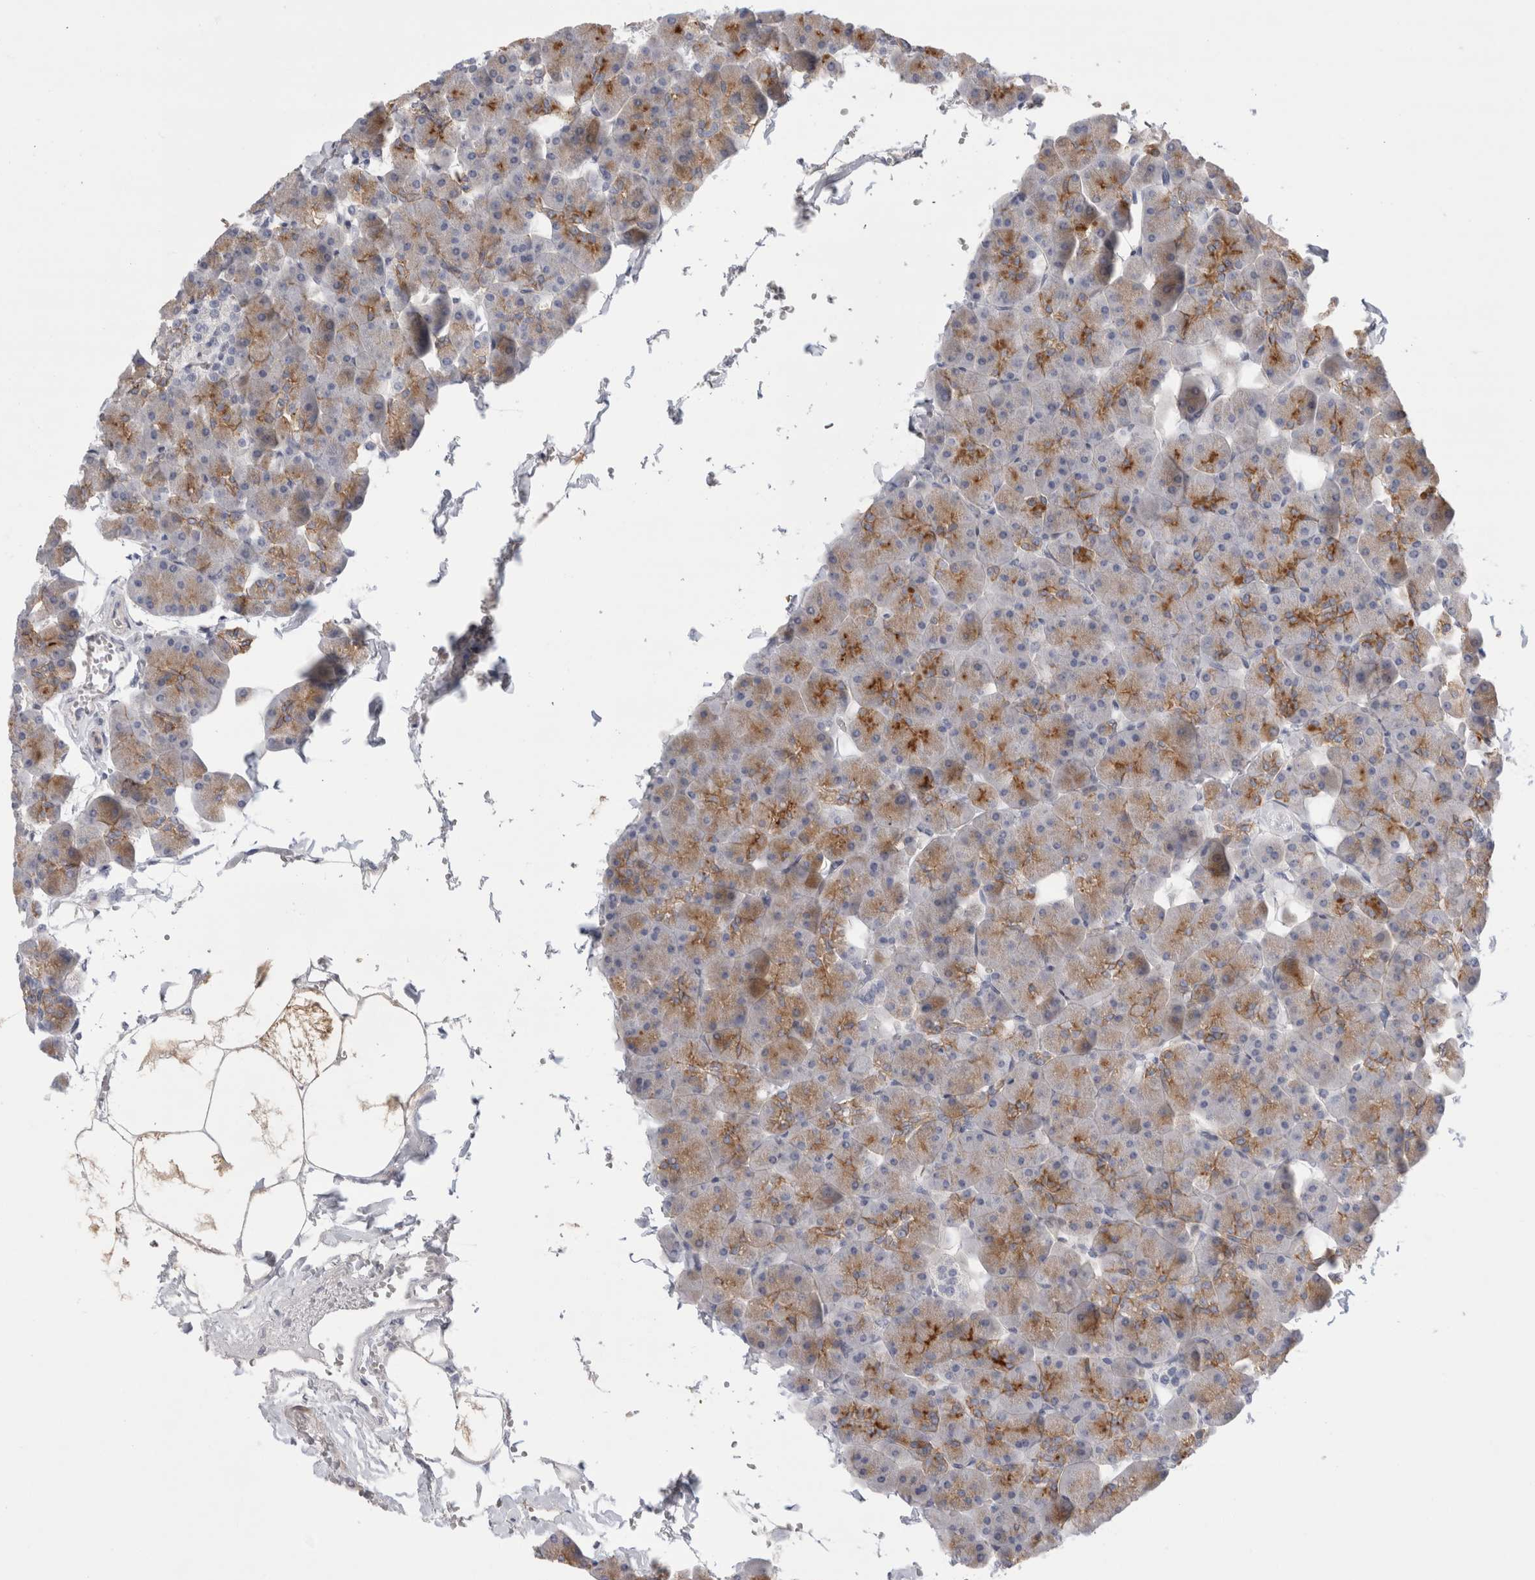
{"staining": {"intensity": "moderate", "quantity": "25%-75%", "location": "cytoplasmic/membranous"}, "tissue": "pancreas", "cell_type": "Exocrine glandular cells", "image_type": "normal", "snomed": [{"axis": "morphology", "description": "Normal tissue, NOS"}, {"axis": "topography", "description": "Pancreas"}], "caption": "IHC photomicrograph of unremarkable pancreas stained for a protein (brown), which displays medium levels of moderate cytoplasmic/membranous positivity in about 25%-75% of exocrine glandular cells.", "gene": "VANGL1", "patient": {"sex": "male", "age": 35}}